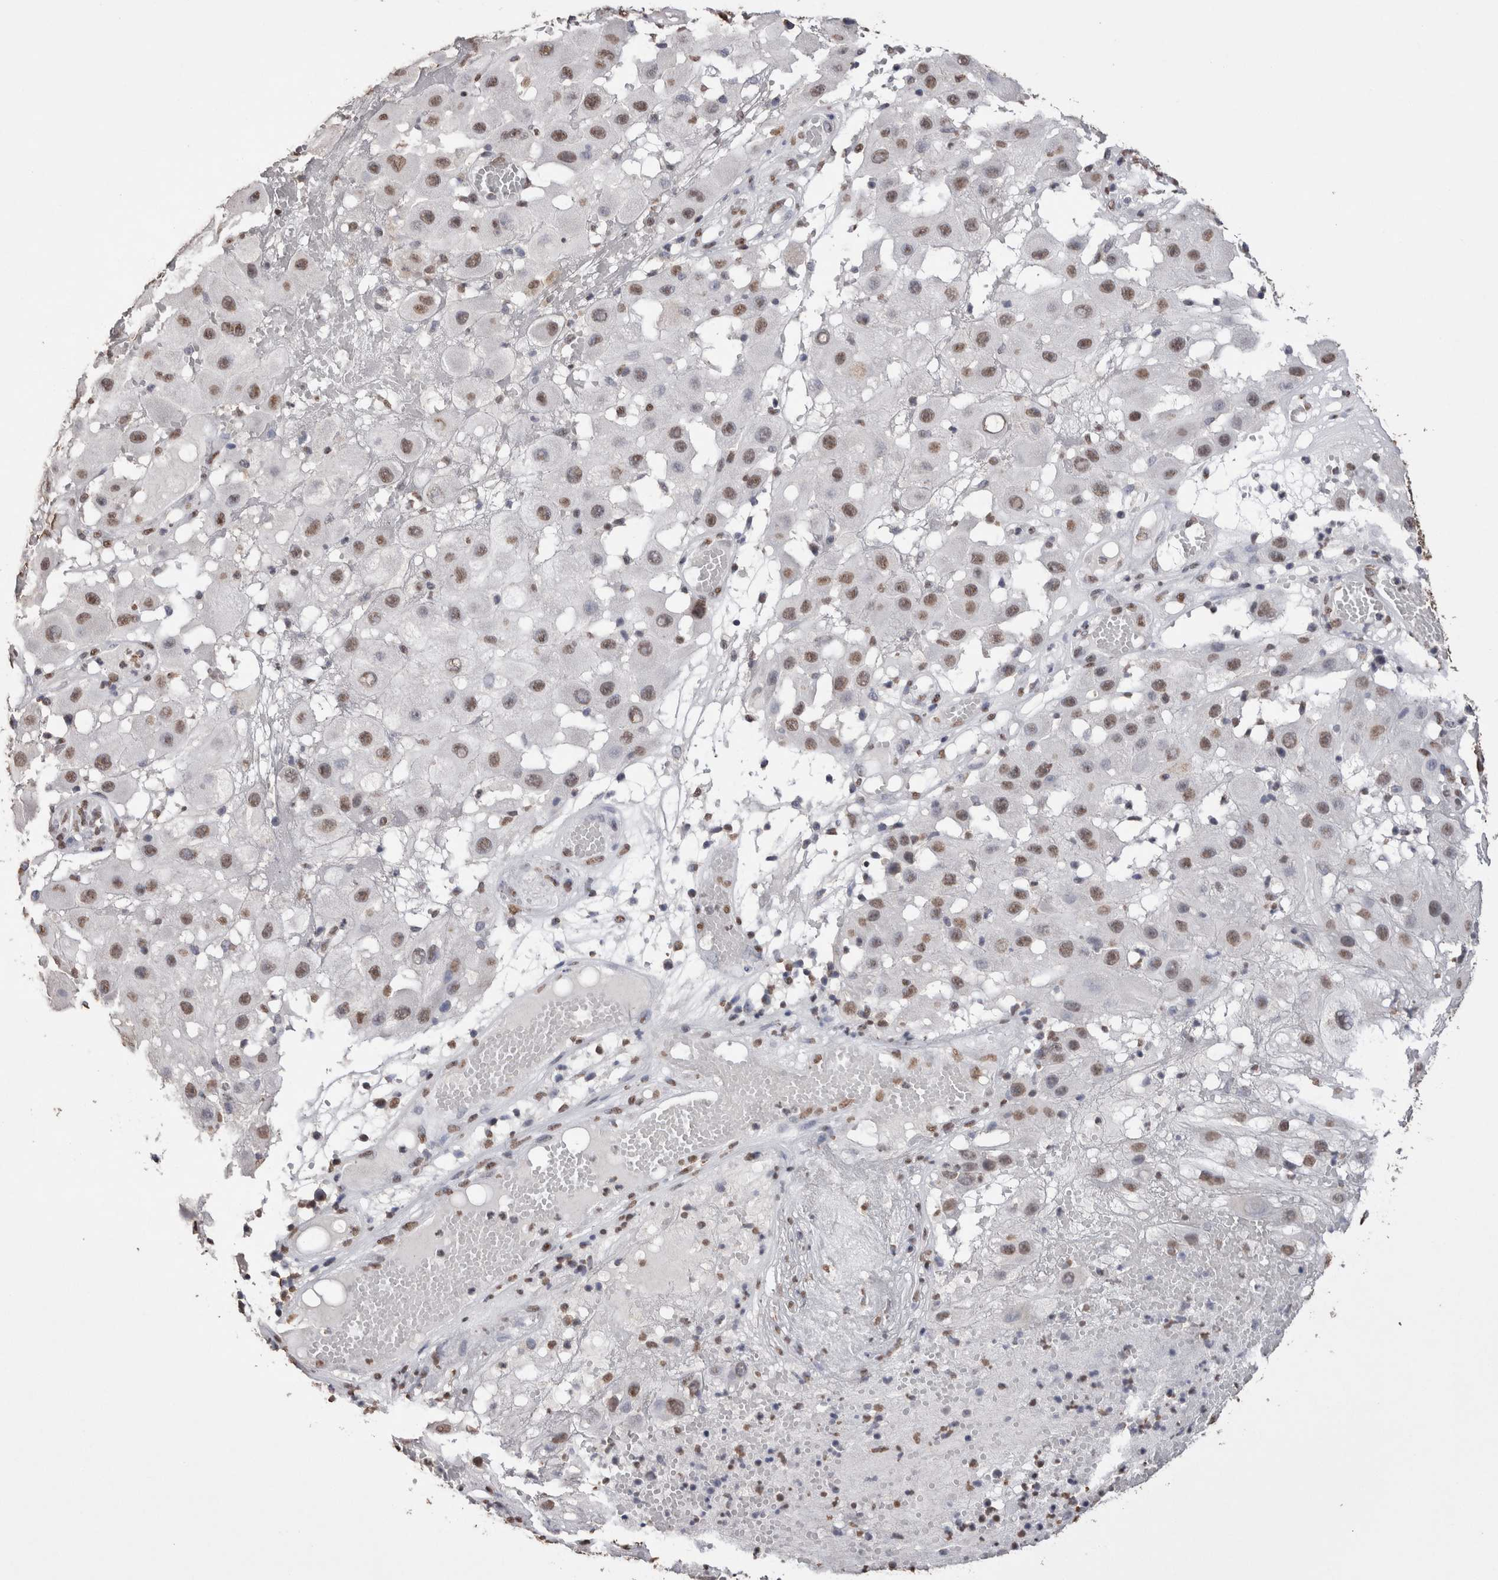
{"staining": {"intensity": "moderate", "quantity": ">75%", "location": "nuclear"}, "tissue": "melanoma", "cell_type": "Tumor cells", "image_type": "cancer", "snomed": [{"axis": "morphology", "description": "Malignant melanoma, NOS"}, {"axis": "topography", "description": "Skin"}], "caption": "Immunohistochemistry (IHC) of malignant melanoma demonstrates medium levels of moderate nuclear staining in approximately >75% of tumor cells.", "gene": "NTHL1", "patient": {"sex": "female", "age": 81}}